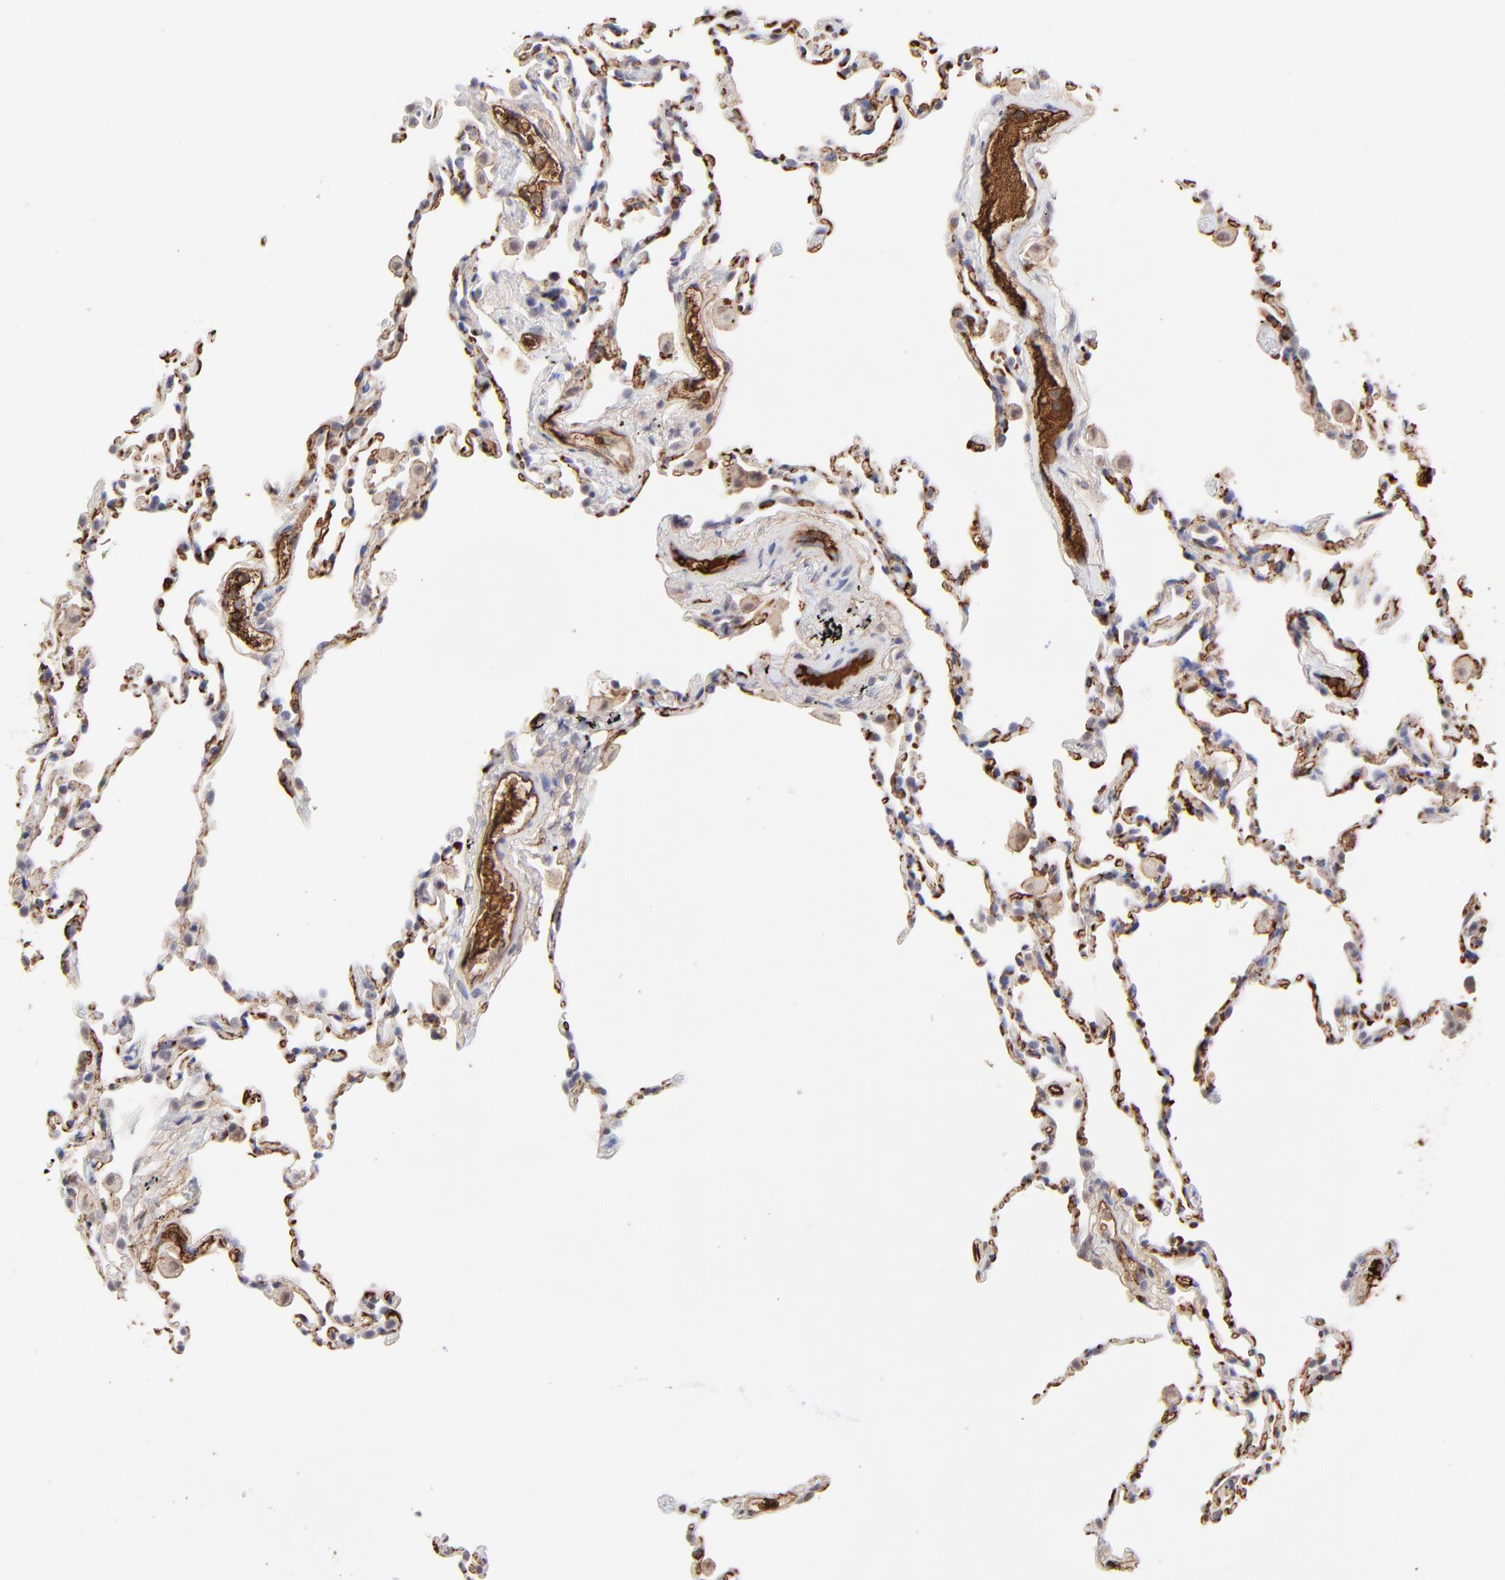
{"staining": {"intensity": "strong", "quantity": "25%-75%", "location": "cytoplasmic/membranous,nuclear"}, "tissue": "lung", "cell_type": "Alveolar cells", "image_type": "normal", "snomed": [{"axis": "morphology", "description": "Normal tissue, NOS"}, {"axis": "morphology", "description": "Soft tissue tumor metastatic"}, {"axis": "topography", "description": "Lung"}], "caption": "About 25%-75% of alveolar cells in normal human lung reveal strong cytoplasmic/membranous,nuclear protein positivity as visualized by brown immunohistochemical staining.", "gene": "PSMD14", "patient": {"sex": "male", "age": 59}}